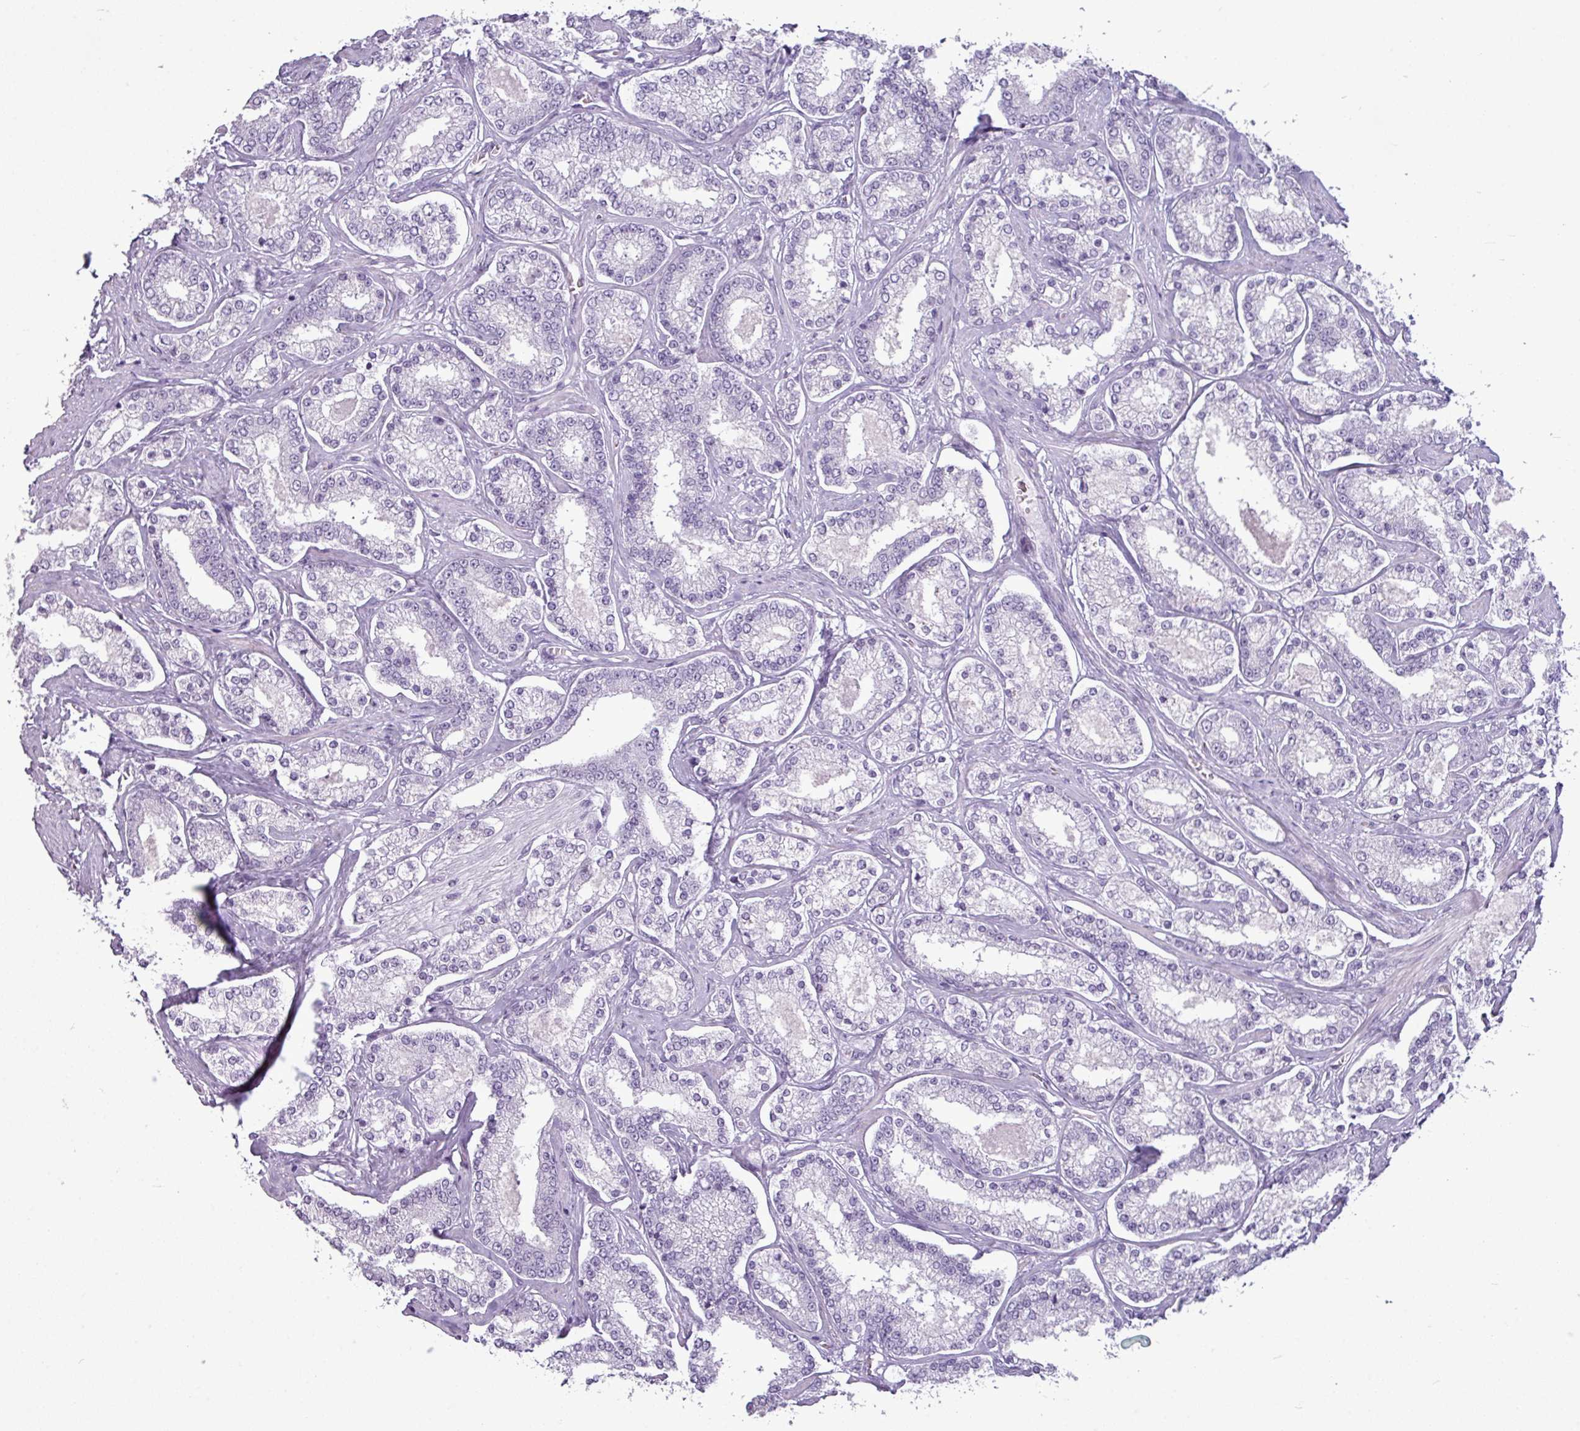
{"staining": {"intensity": "negative", "quantity": "none", "location": "none"}, "tissue": "prostate cancer", "cell_type": "Tumor cells", "image_type": "cancer", "snomed": [{"axis": "morphology", "description": "Normal tissue, NOS"}, {"axis": "morphology", "description": "Adenocarcinoma, High grade"}, {"axis": "topography", "description": "Prostate"}], "caption": "A histopathology image of prostate cancer (adenocarcinoma (high-grade)) stained for a protein demonstrates no brown staining in tumor cells.", "gene": "AMY2A", "patient": {"sex": "male", "age": 83}}